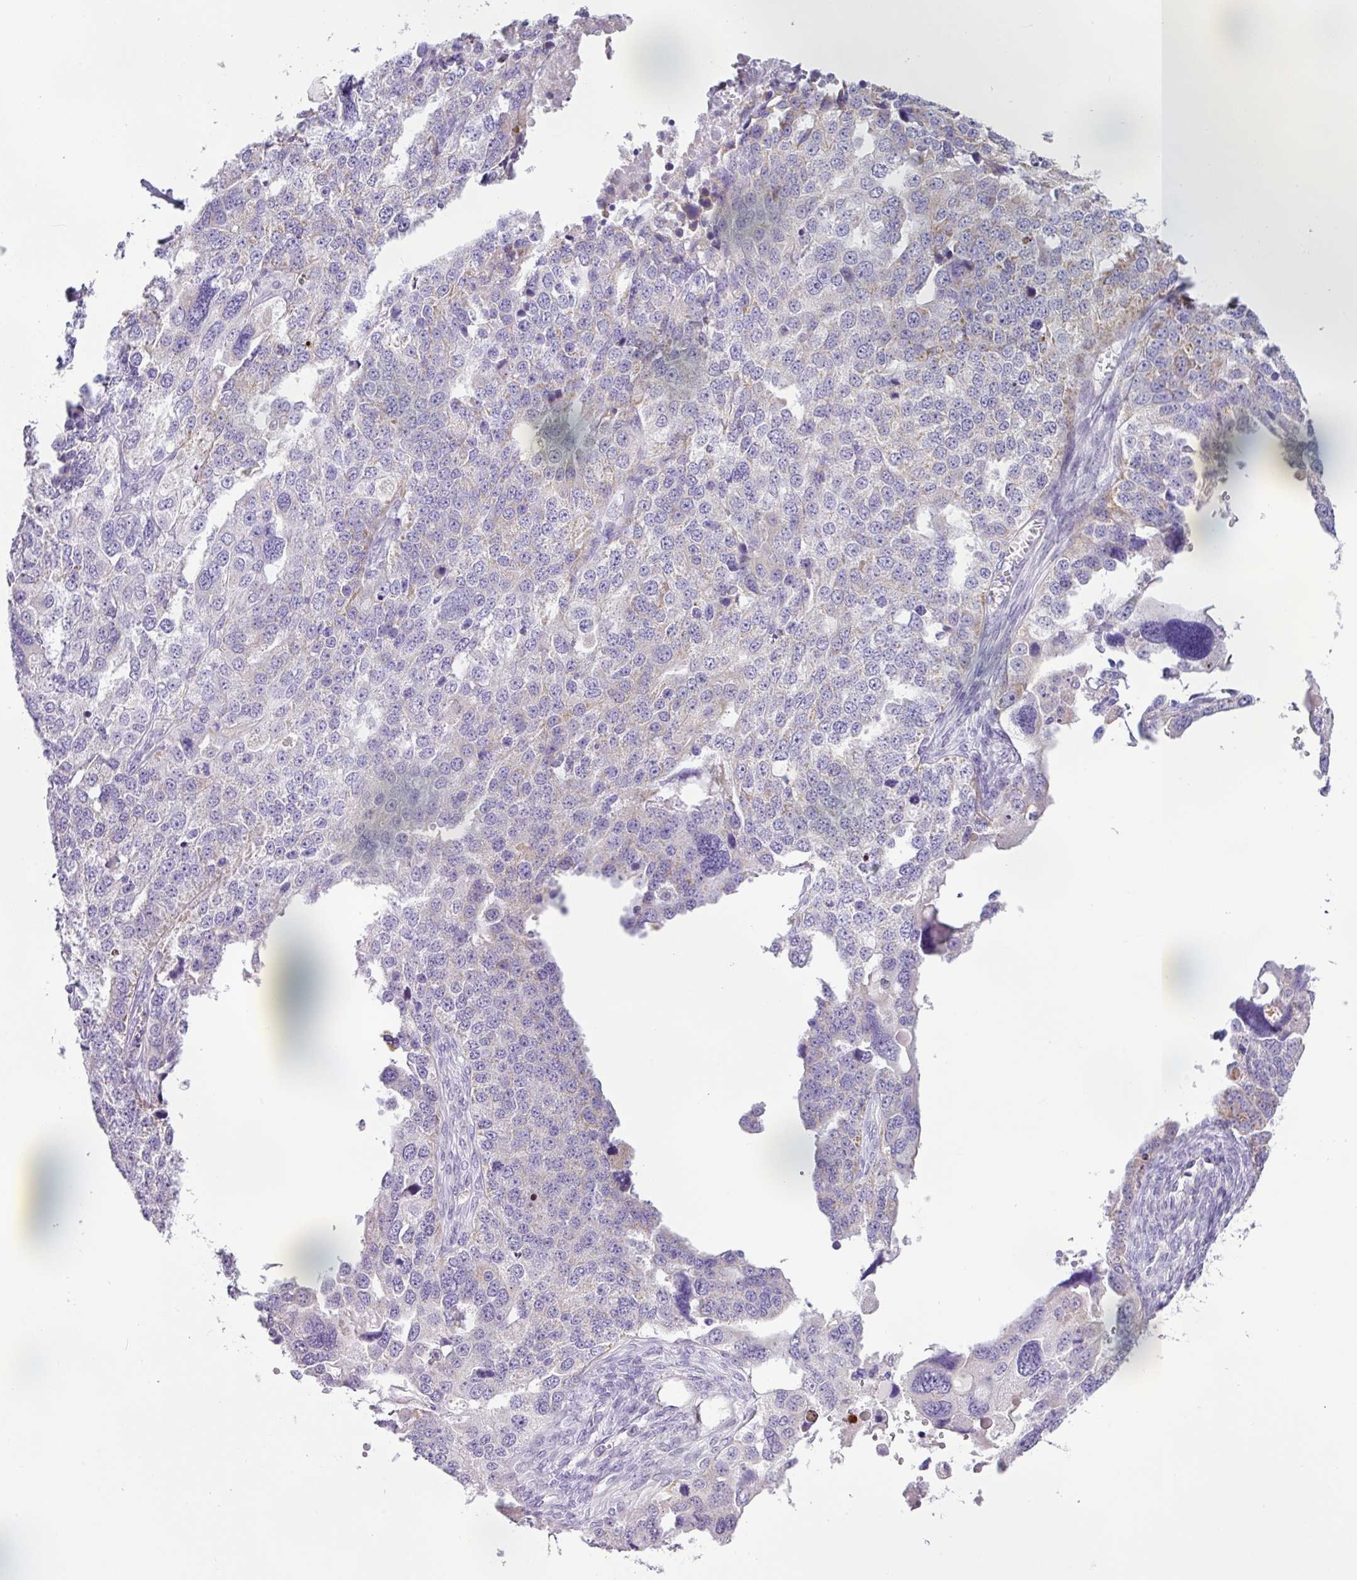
{"staining": {"intensity": "negative", "quantity": "none", "location": "none"}, "tissue": "ovarian cancer", "cell_type": "Tumor cells", "image_type": "cancer", "snomed": [{"axis": "morphology", "description": "Cystadenocarcinoma, serous, NOS"}, {"axis": "topography", "description": "Ovary"}], "caption": "Tumor cells show no significant protein expression in serous cystadenocarcinoma (ovarian). (Stains: DAB immunohistochemistry (IHC) with hematoxylin counter stain, Microscopy: brightfield microscopy at high magnification).", "gene": "HMCN2", "patient": {"sex": "female", "age": 76}}